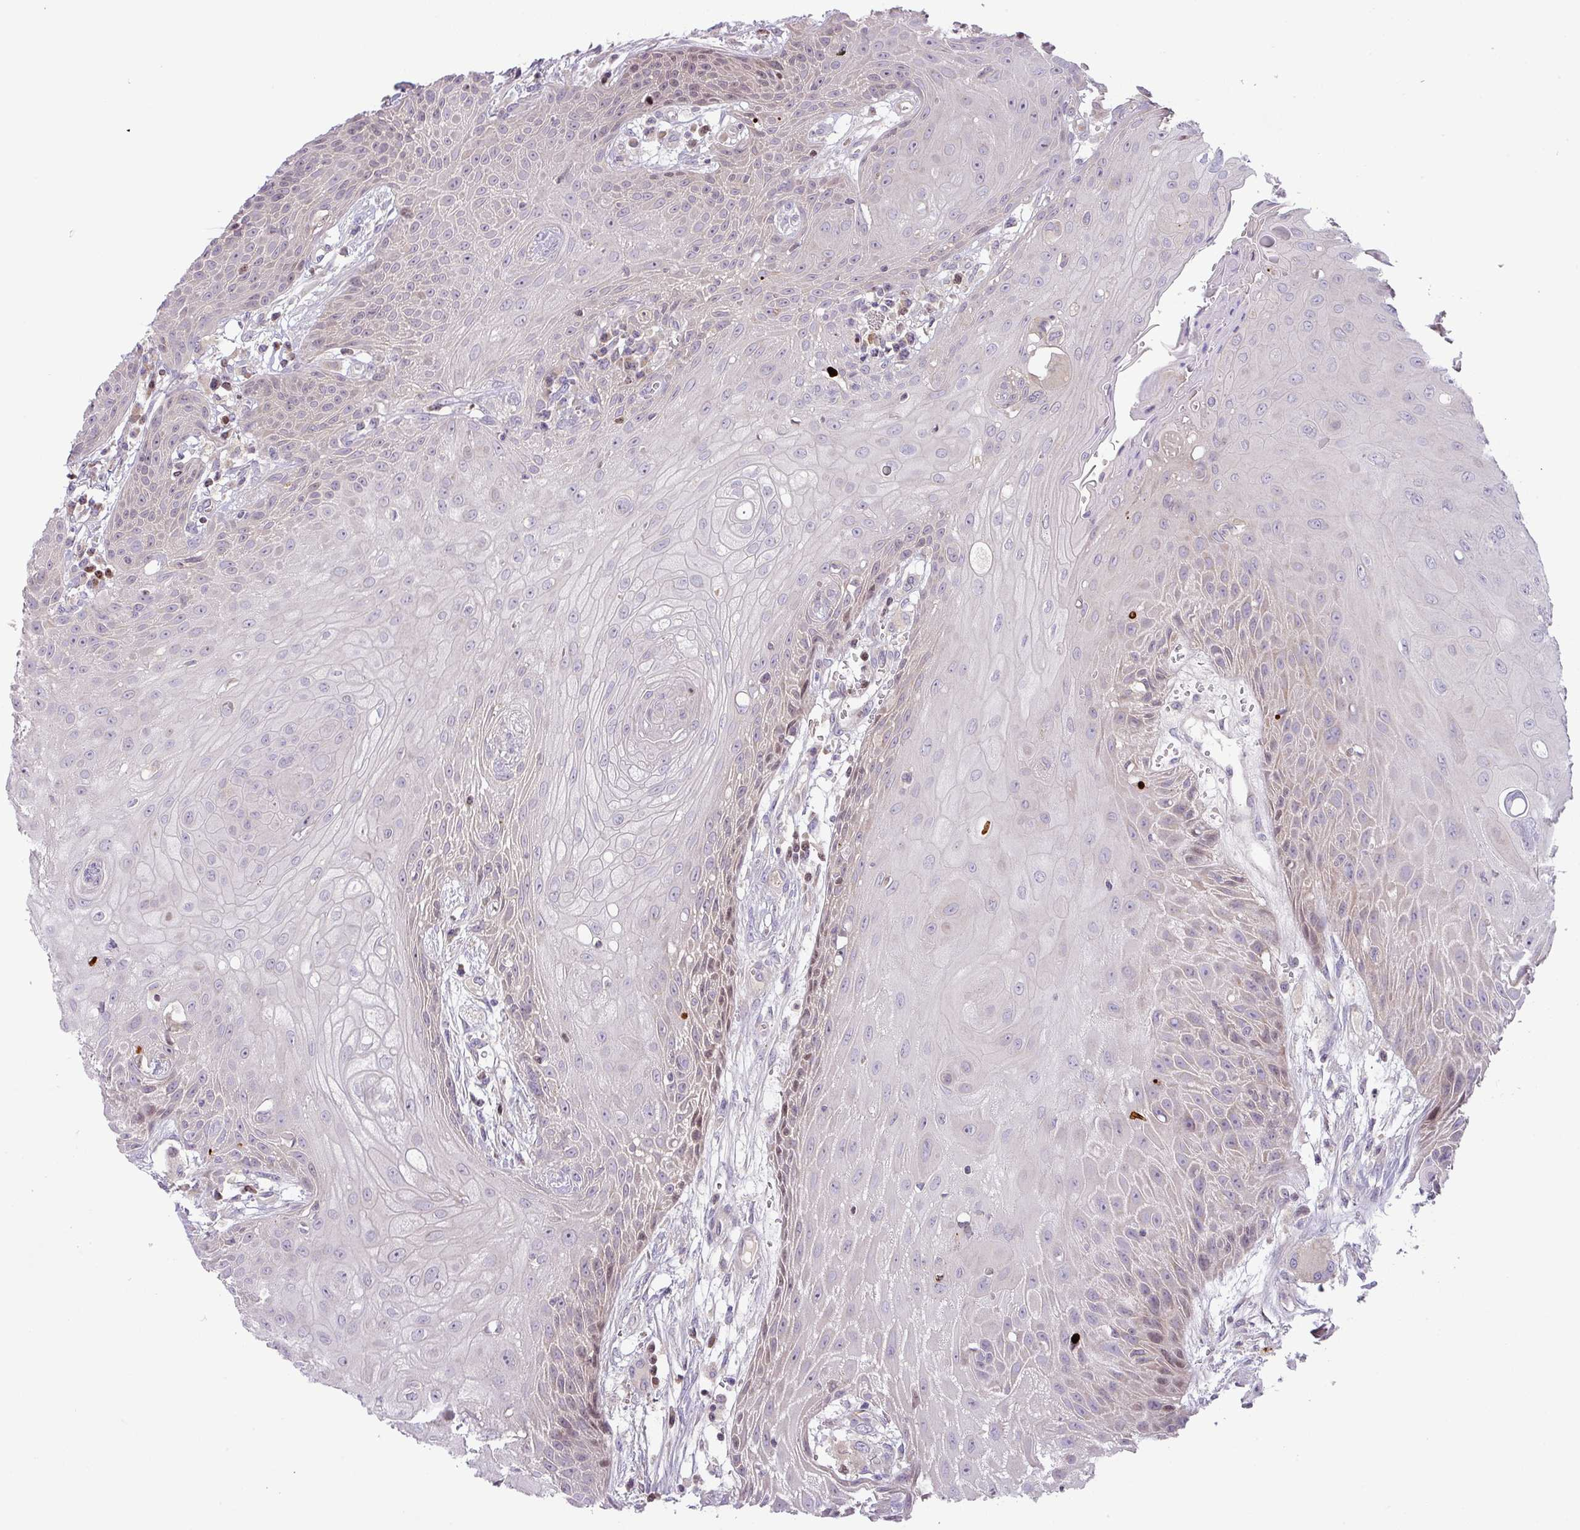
{"staining": {"intensity": "negative", "quantity": "none", "location": "none"}, "tissue": "head and neck cancer", "cell_type": "Tumor cells", "image_type": "cancer", "snomed": [{"axis": "morphology", "description": "Squamous cell carcinoma, NOS"}, {"axis": "topography", "description": "Head-Neck"}], "caption": "Immunohistochemistry of human head and neck cancer shows no staining in tumor cells. (DAB (3,3'-diaminobenzidine) immunohistochemistry (IHC) visualized using brightfield microscopy, high magnification).", "gene": "ZNF394", "patient": {"sex": "female", "age": 73}}